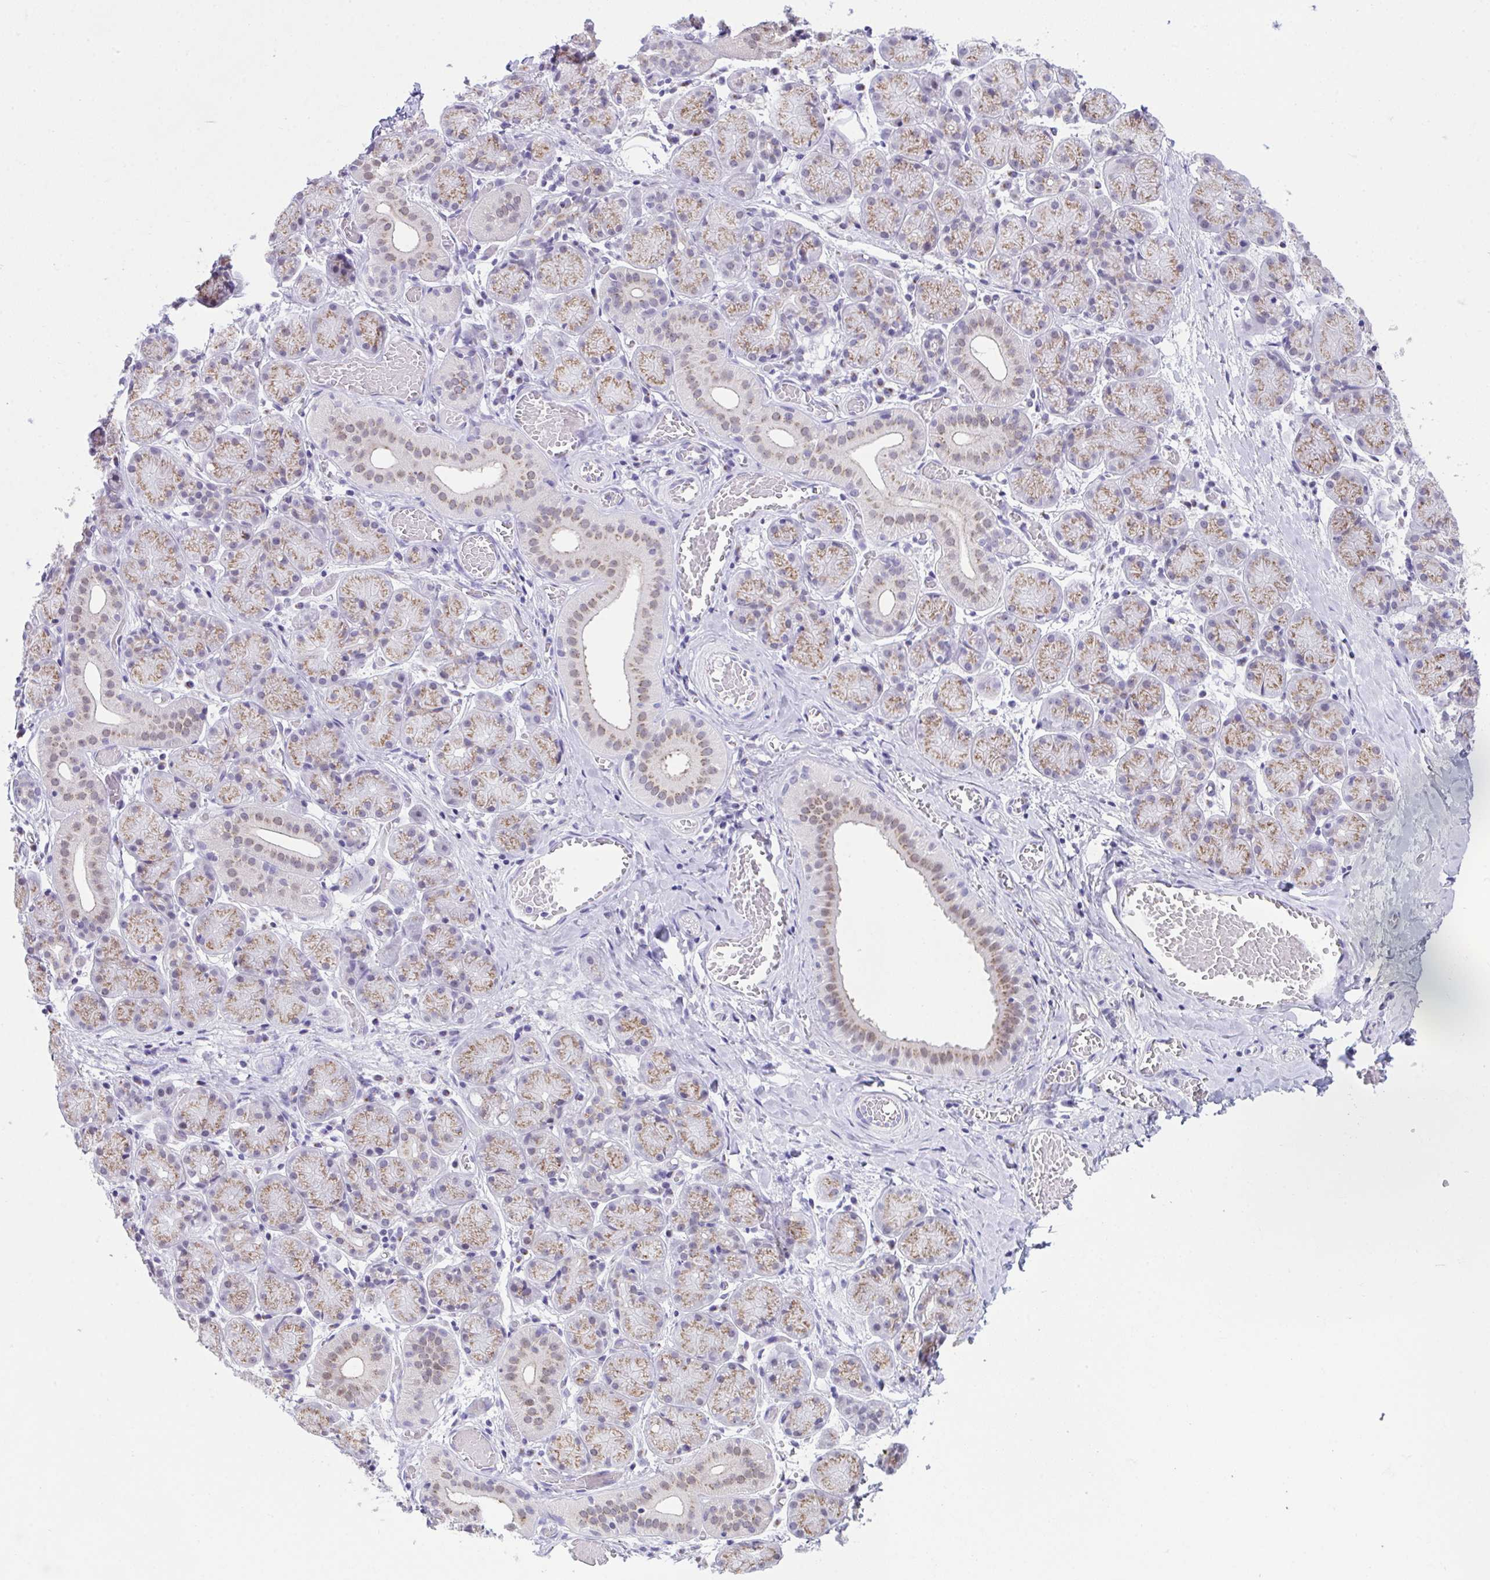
{"staining": {"intensity": "moderate", "quantity": ">75%", "location": "cytoplasmic/membranous"}, "tissue": "salivary gland", "cell_type": "Glandular cells", "image_type": "normal", "snomed": [{"axis": "morphology", "description": "Normal tissue, NOS"}, {"axis": "topography", "description": "Salivary gland"}], "caption": "IHC (DAB (3,3'-diaminobenzidine)) staining of unremarkable human salivary gland exhibits moderate cytoplasmic/membranous protein staining in approximately >75% of glandular cells.", "gene": "SCLY", "patient": {"sex": "female", "age": 24}}